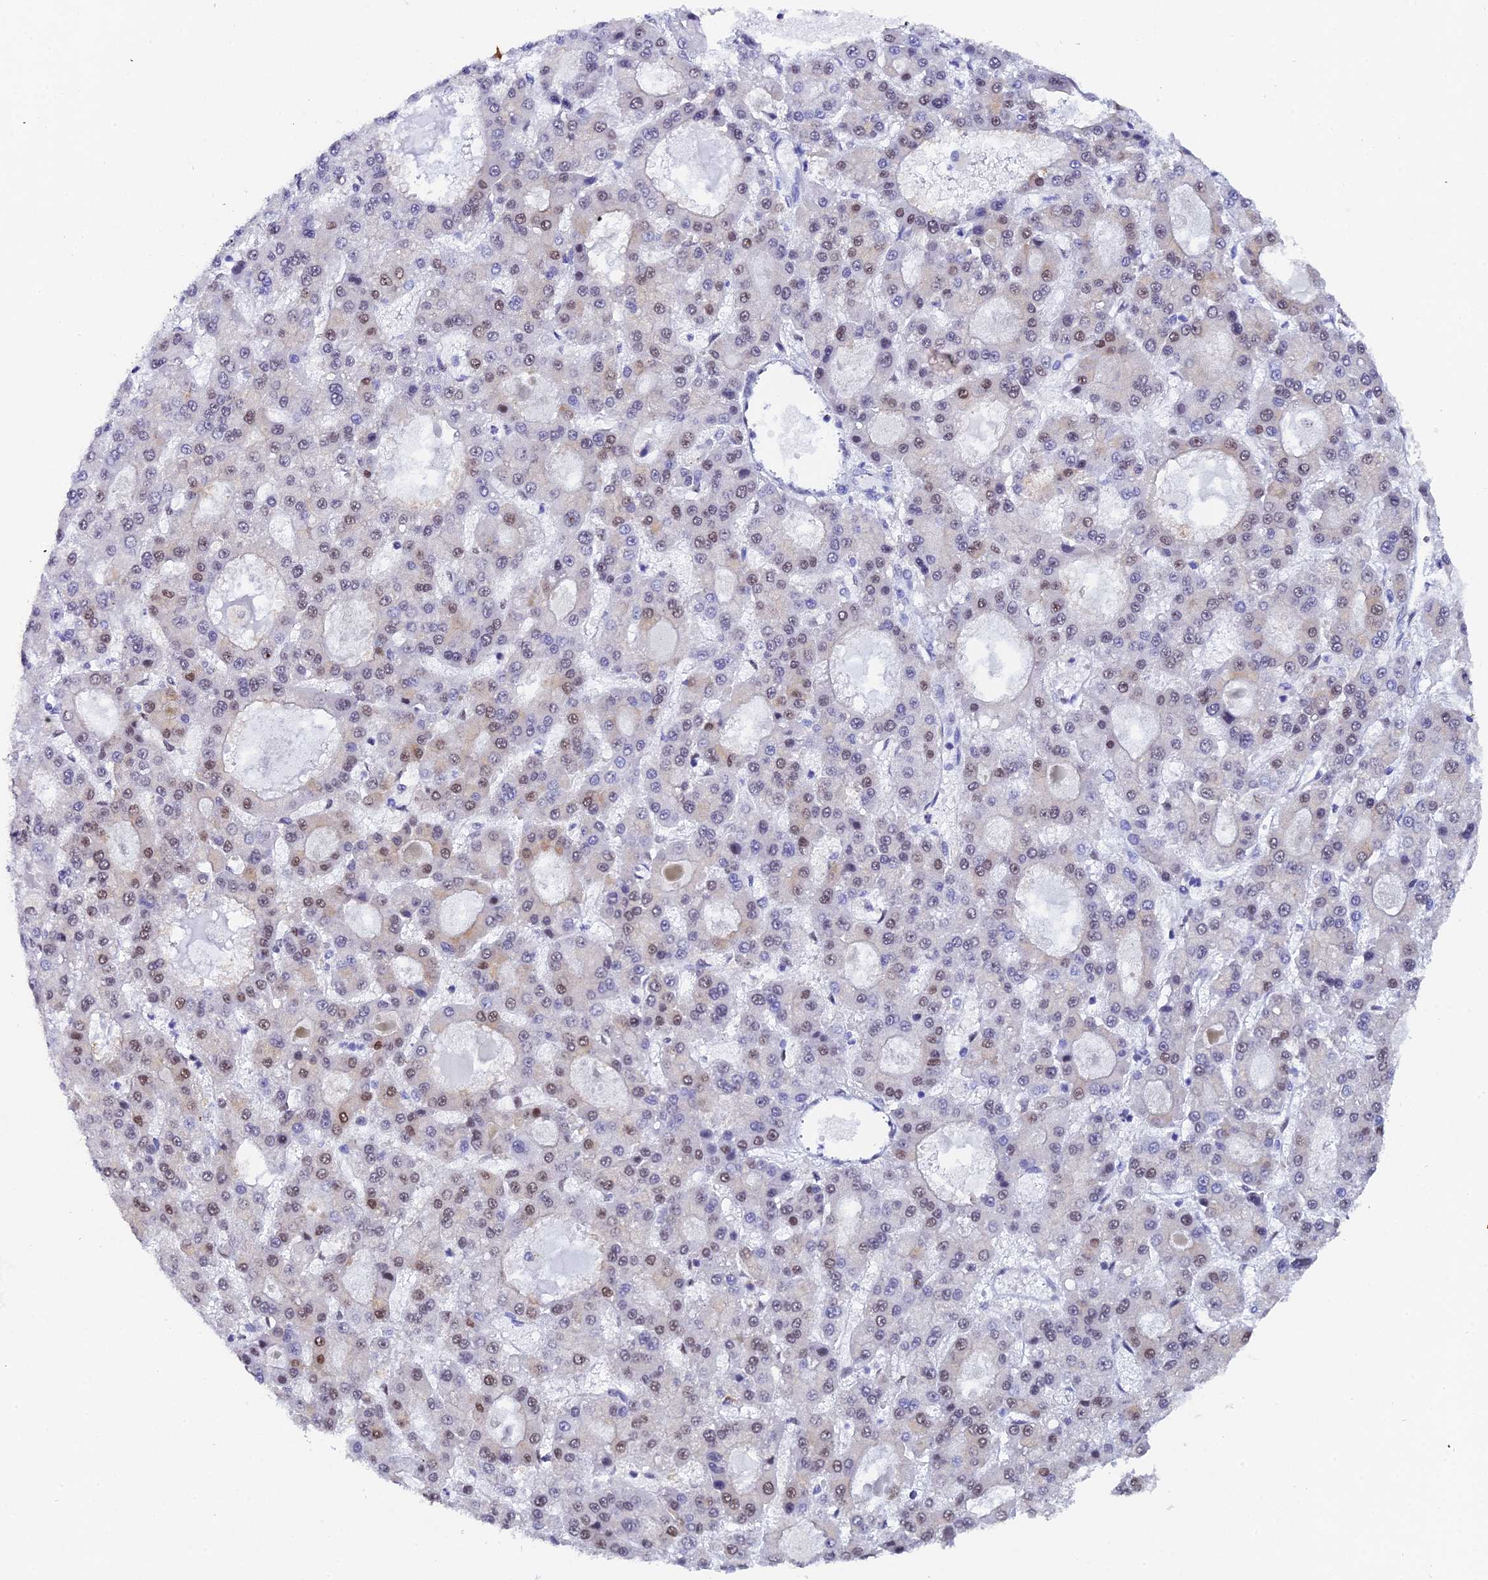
{"staining": {"intensity": "weak", "quantity": "25%-75%", "location": "nuclear"}, "tissue": "liver cancer", "cell_type": "Tumor cells", "image_type": "cancer", "snomed": [{"axis": "morphology", "description": "Carcinoma, Hepatocellular, NOS"}, {"axis": "topography", "description": "Liver"}], "caption": "Brown immunohistochemical staining in liver hepatocellular carcinoma reveals weak nuclear expression in approximately 25%-75% of tumor cells. The staining was performed using DAB, with brown indicating positive protein expression. Nuclei are stained blue with hematoxylin.", "gene": "TIFA", "patient": {"sex": "male", "age": 70}}